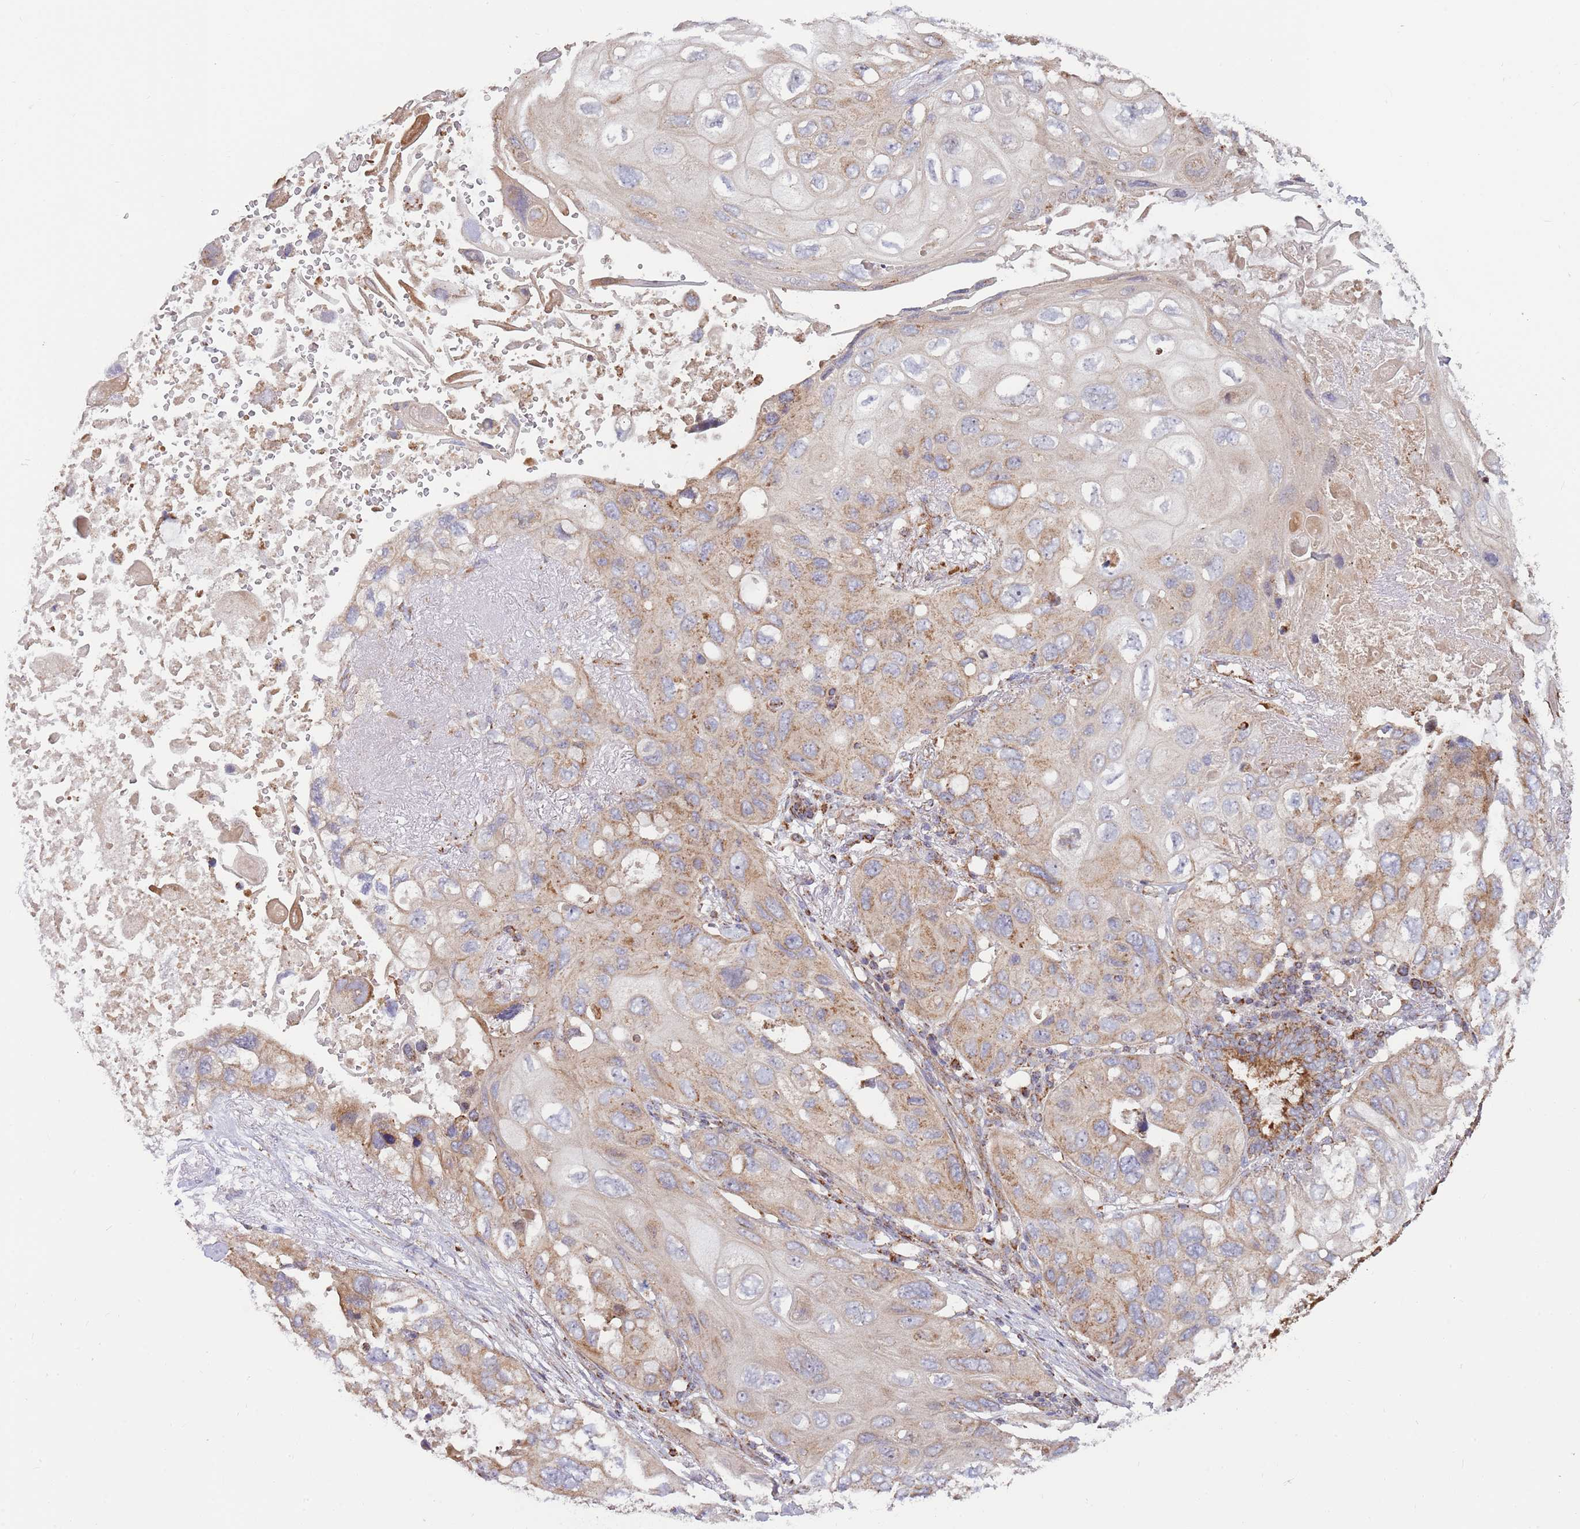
{"staining": {"intensity": "moderate", "quantity": "25%-75%", "location": "cytoplasmic/membranous"}, "tissue": "lung cancer", "cell_type": "Tumor cells", "image_type": "cancer", "snomed": [{"axis": "morphology", "description": "Squamous cell carcinoma, NOS"}, {"axis": "topography", "description": "Lung"}], "caption": "A brown stain shows moderate cytoplasmic/membranous staining of a protein in lung squamous cell carcinoma tumor cells.", "gene": "ATP5PD", "patient": {"sex": "female", "age": 73}}